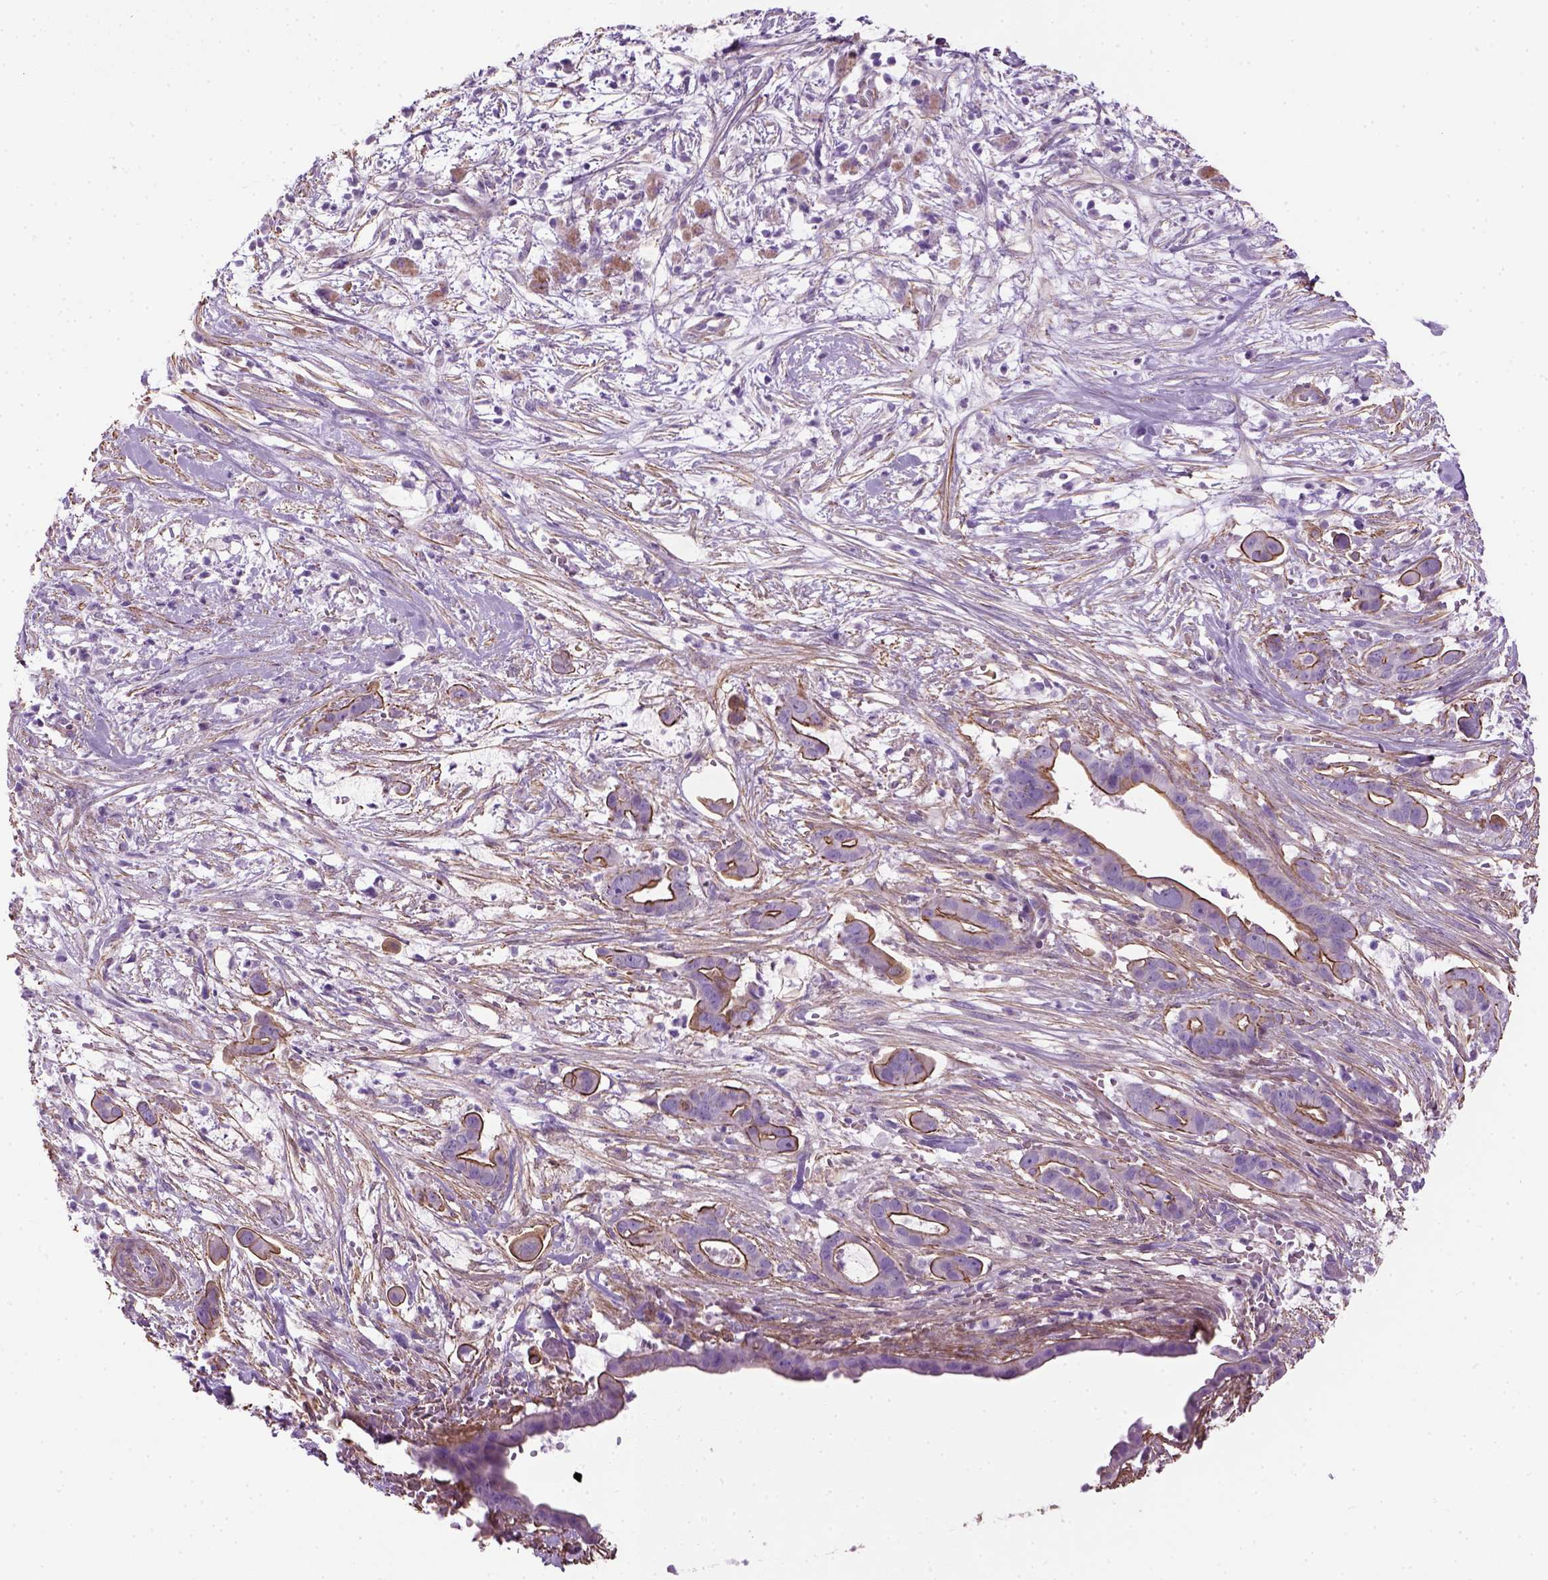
{"staining": {"intensity": "moderate", "quantity": ">75%", "location": "cytoplasmic/membranous"}, "tissue": "pancreatic cancer", "cell_type": "Tumor cells", "image_type": "cancer", "snomed": [{"axis": "morphology", "description": "Adenocarcinoma, NOS"}, {"axis": "topography", "description": "Pancreas"}], "caption": "High-magnification brightfield microscopy of adenocarcinoma (pancreatic) stained with DAB (3,3'-diaminobenzidine) (brown) and counterstained with hematoxylin (blue). tumor cells exhibit moderate cytoplasmic/membranous positivity is identified in about>75% of cells.", "gene": "FAM161A", "patient": {"sex": "male", "age": 61}}